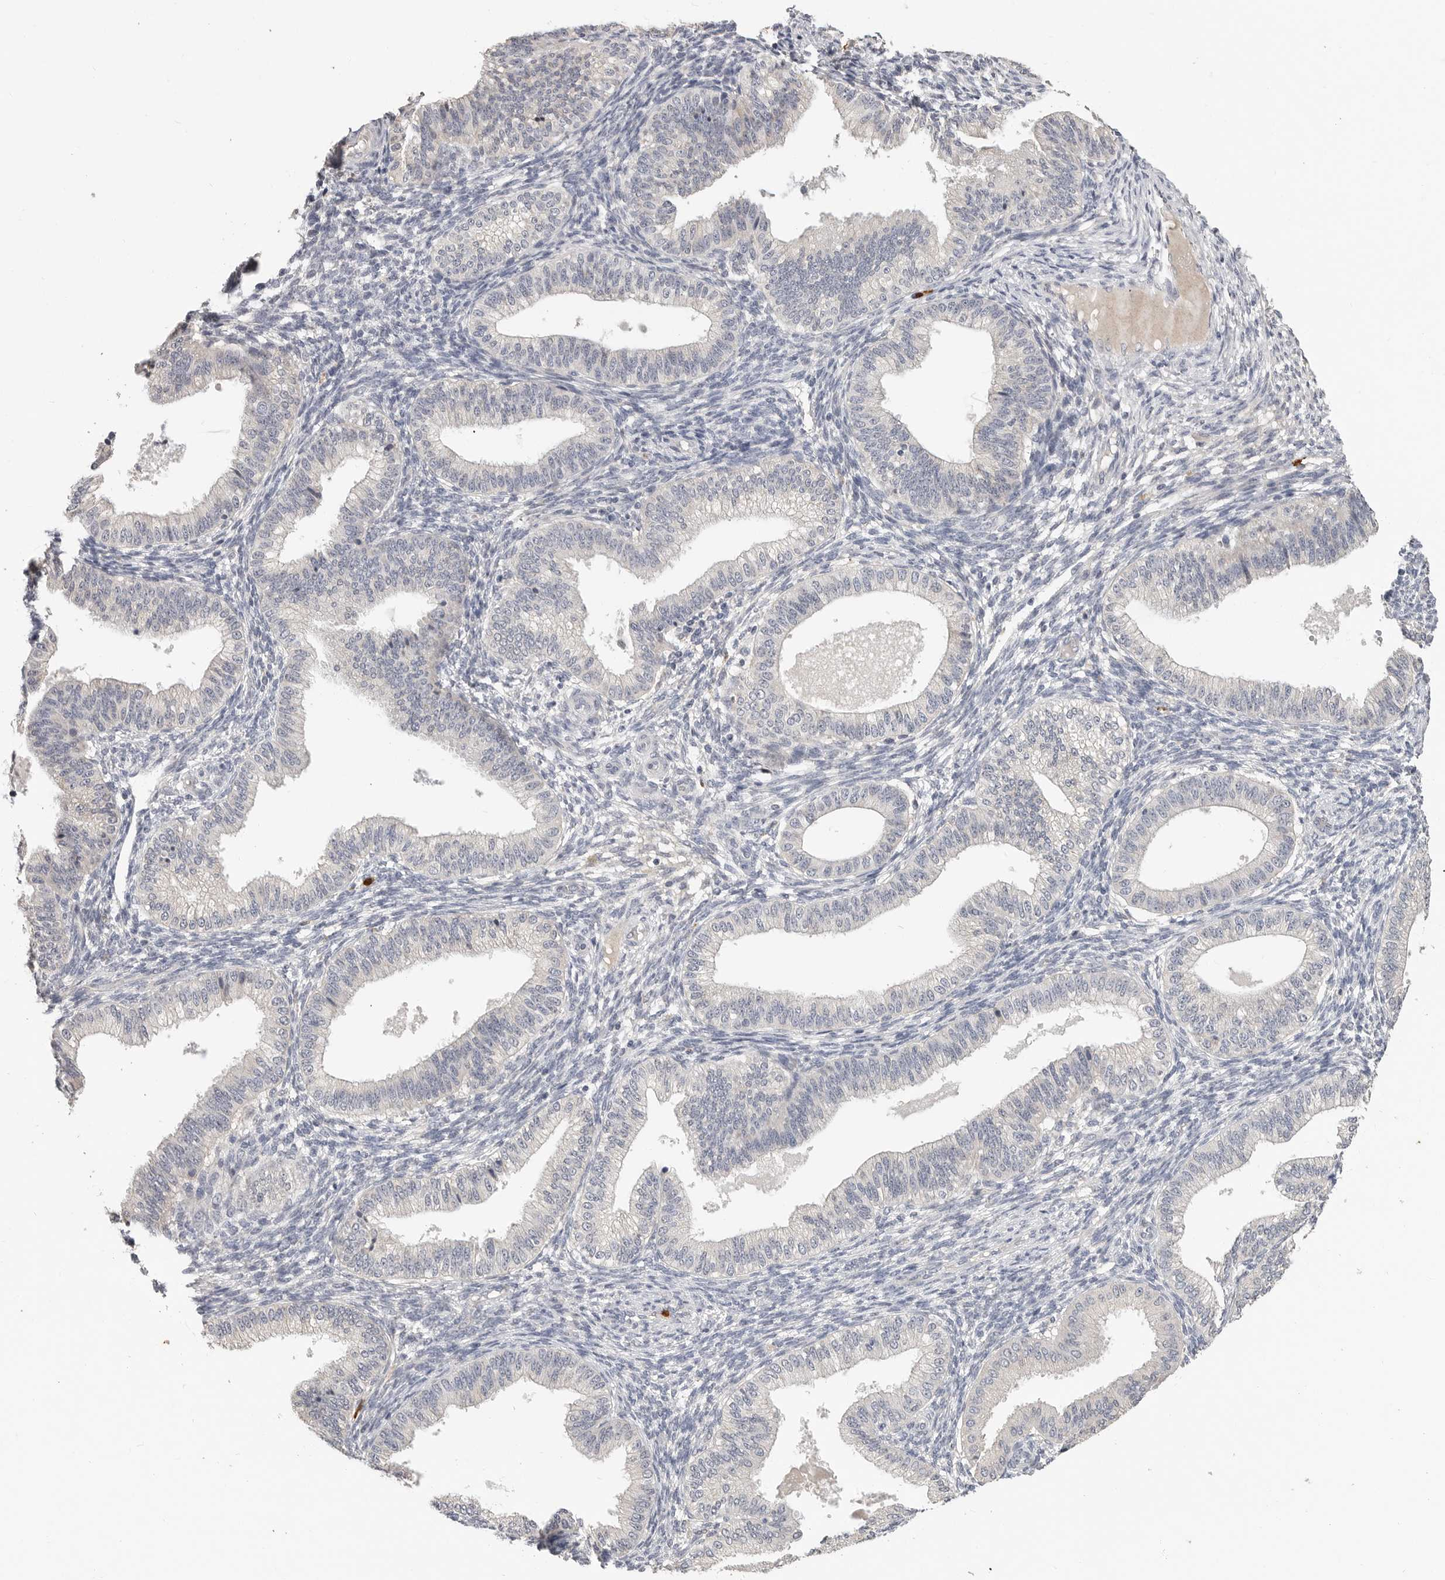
{"staining": {"intensity": "negative", "quantity": "none", "location": "none"}, "tissue": "endometrium", "cell_type": "Cells in endometrial stroma", "image_type": "normal", "snomed": [{"axis": "morphology", "description": "Normal tissue, NOS"}, {"axis": "topography", "description": "Endometrium"}], "caption": "DAB immunohistochemical staining of normal human endometrium displays no significant positivity in cells in endometrial stroma. The staining is performed using DAB (3,3'-diaminobenzidine) brown chromogen with nuclei counter-stained in using hematoxylin.", "gene": "LTBR", "patient": {"sex": "female", "age": 39}}